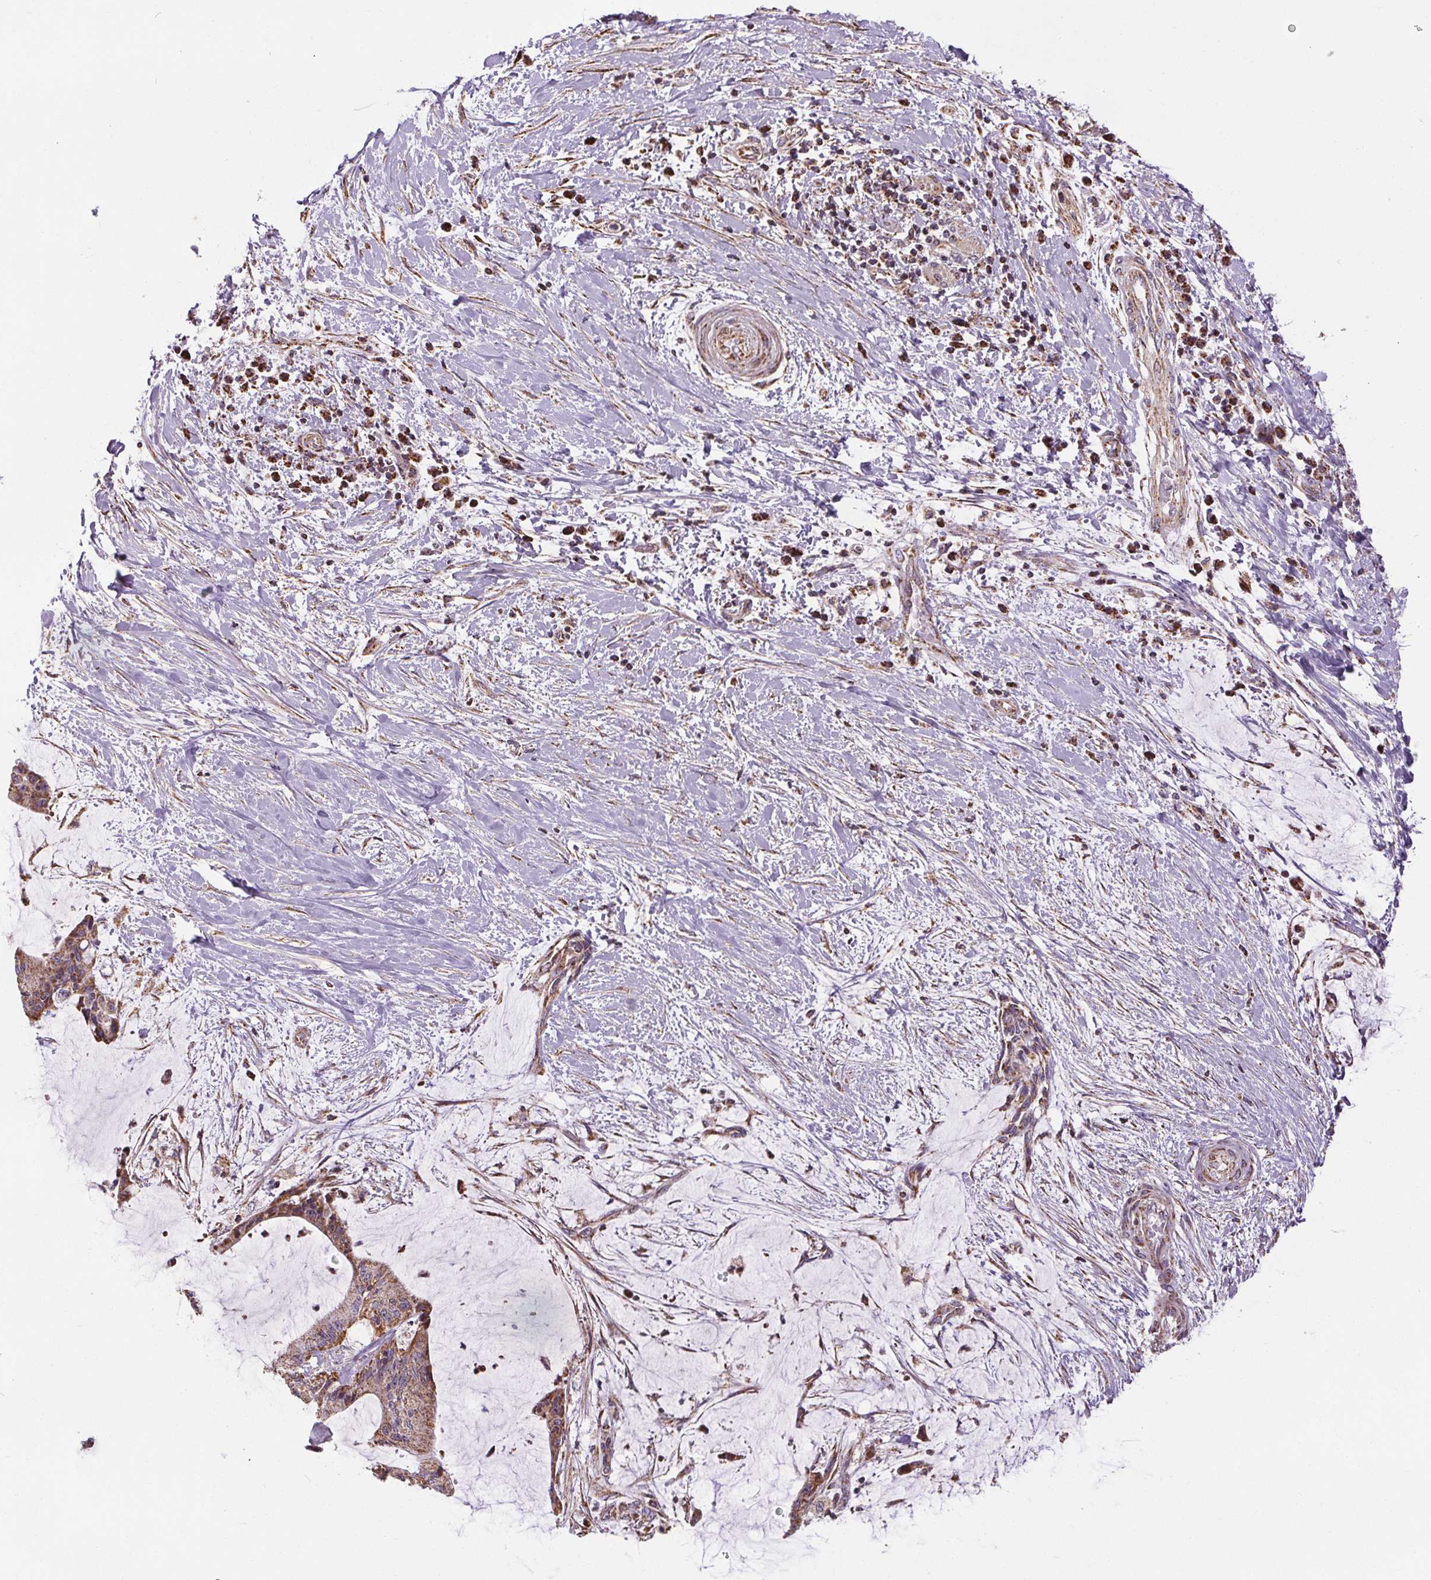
{"staining": {"intensity": "moderate", "quantity": "25%-75%", "location": "cytoplasmic/membranous"}, "tissue": "liver cancer", "cell_type": "Tumor cells", "image_type": "cancer", "snomed": [{"axis": "morphology", "description": "Cholangiocarcinoma"}, {"axis": "topography", "description": "Liver"}], "caption": "A medium amount of moderate cytoplasmic/membranous expression is identified in approximately 25%-75% of tumor cells in cholangiocarcinoma (liver) tissue.", "gene": "ZNF548", "patient": {"sex": "female", "age": 73}}